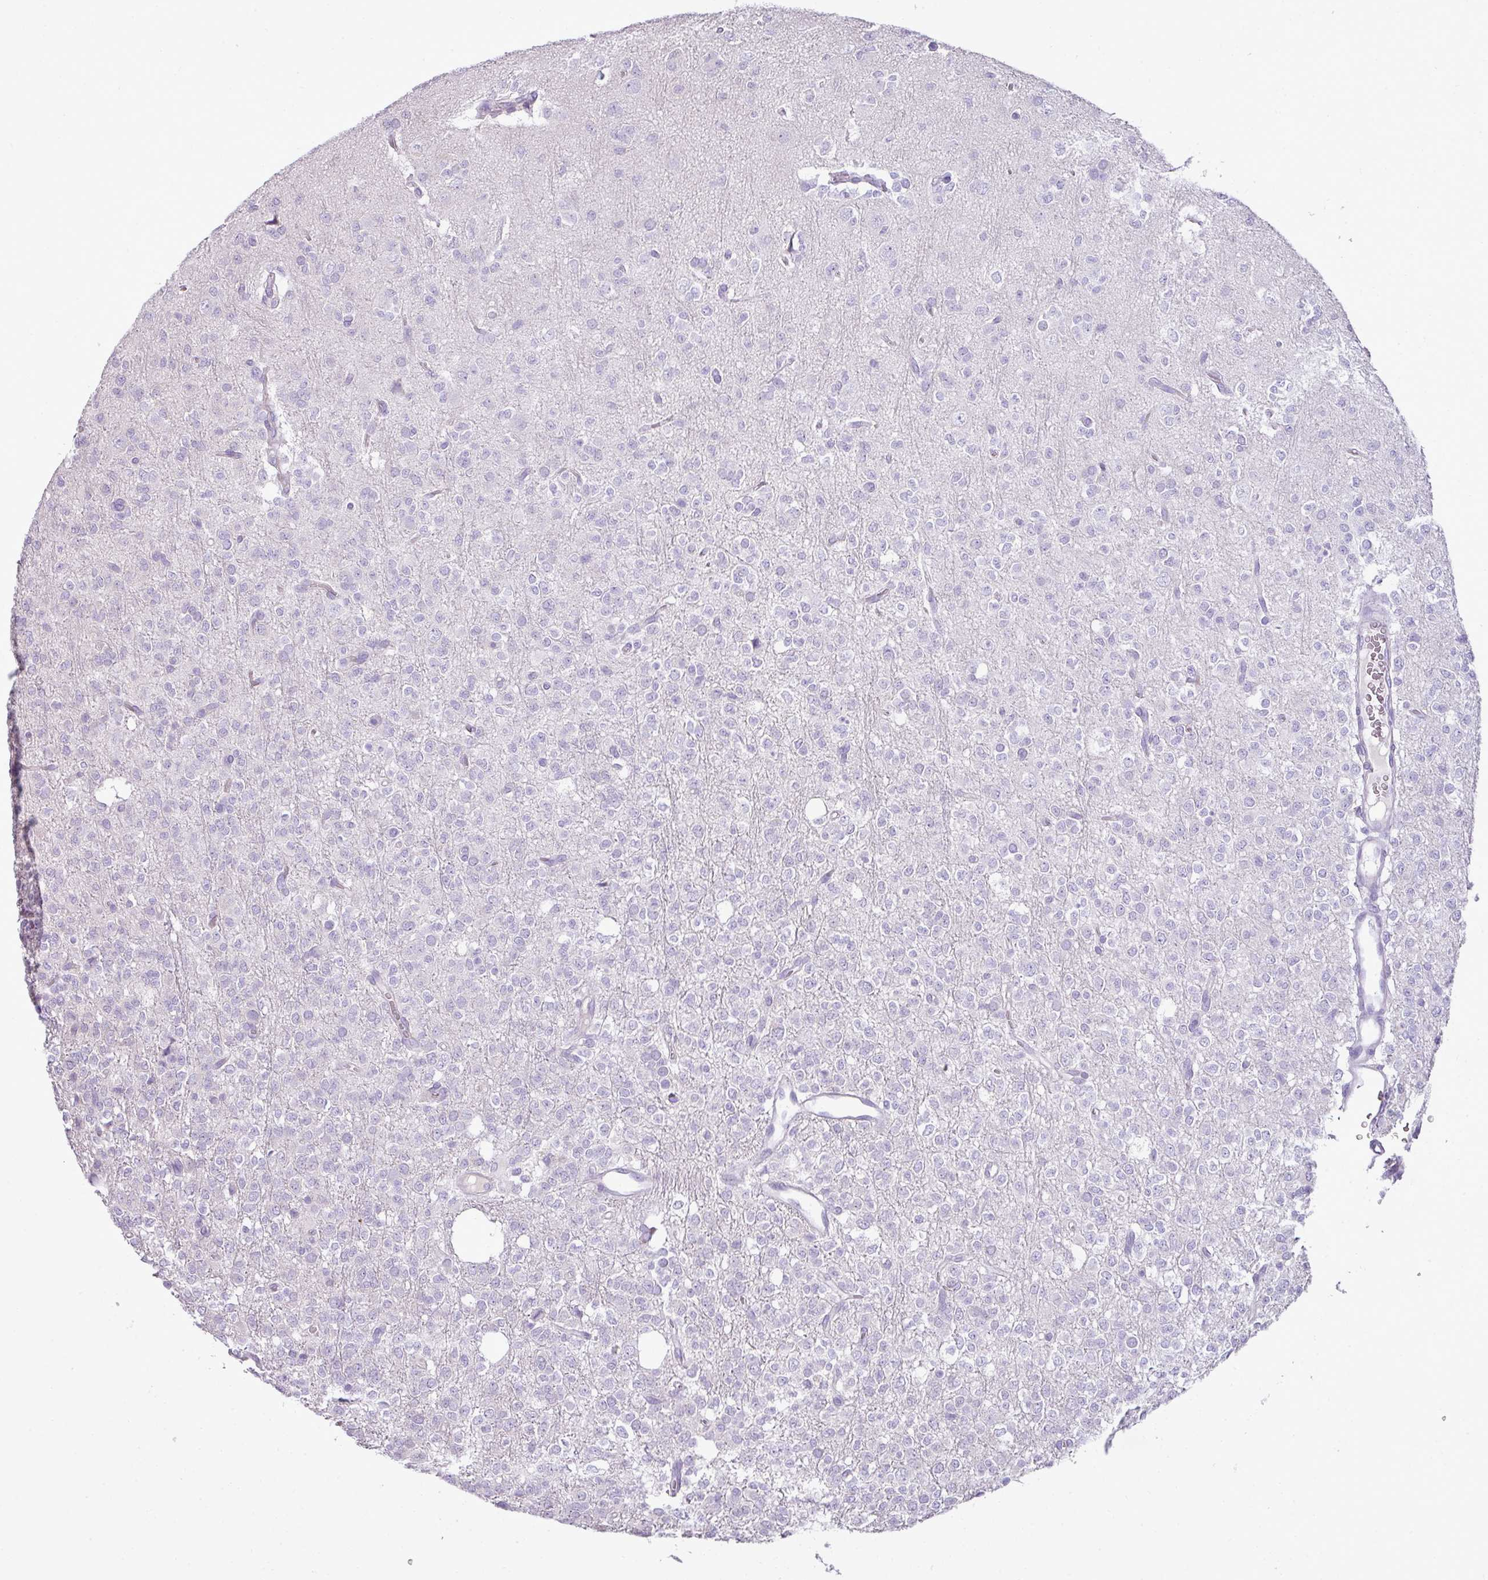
{"staining": {"intensity": "negative", "quantity": "none", "location": "none"}, "tissue": "glioma", "cell_type": "Tumor cells", "image_type": "cancer", "snomed": [{"axis": "morphology", "description": "Glioma, malignant, Low grade"}, {"axis": "topography", "description": "Brain"}], "caption": "A micrograph of glioma stained for a protein demonstrates no brown staining in tumor cells.", "gene": "BRINP2", "patient": {"sex": "female", "age": 33}}